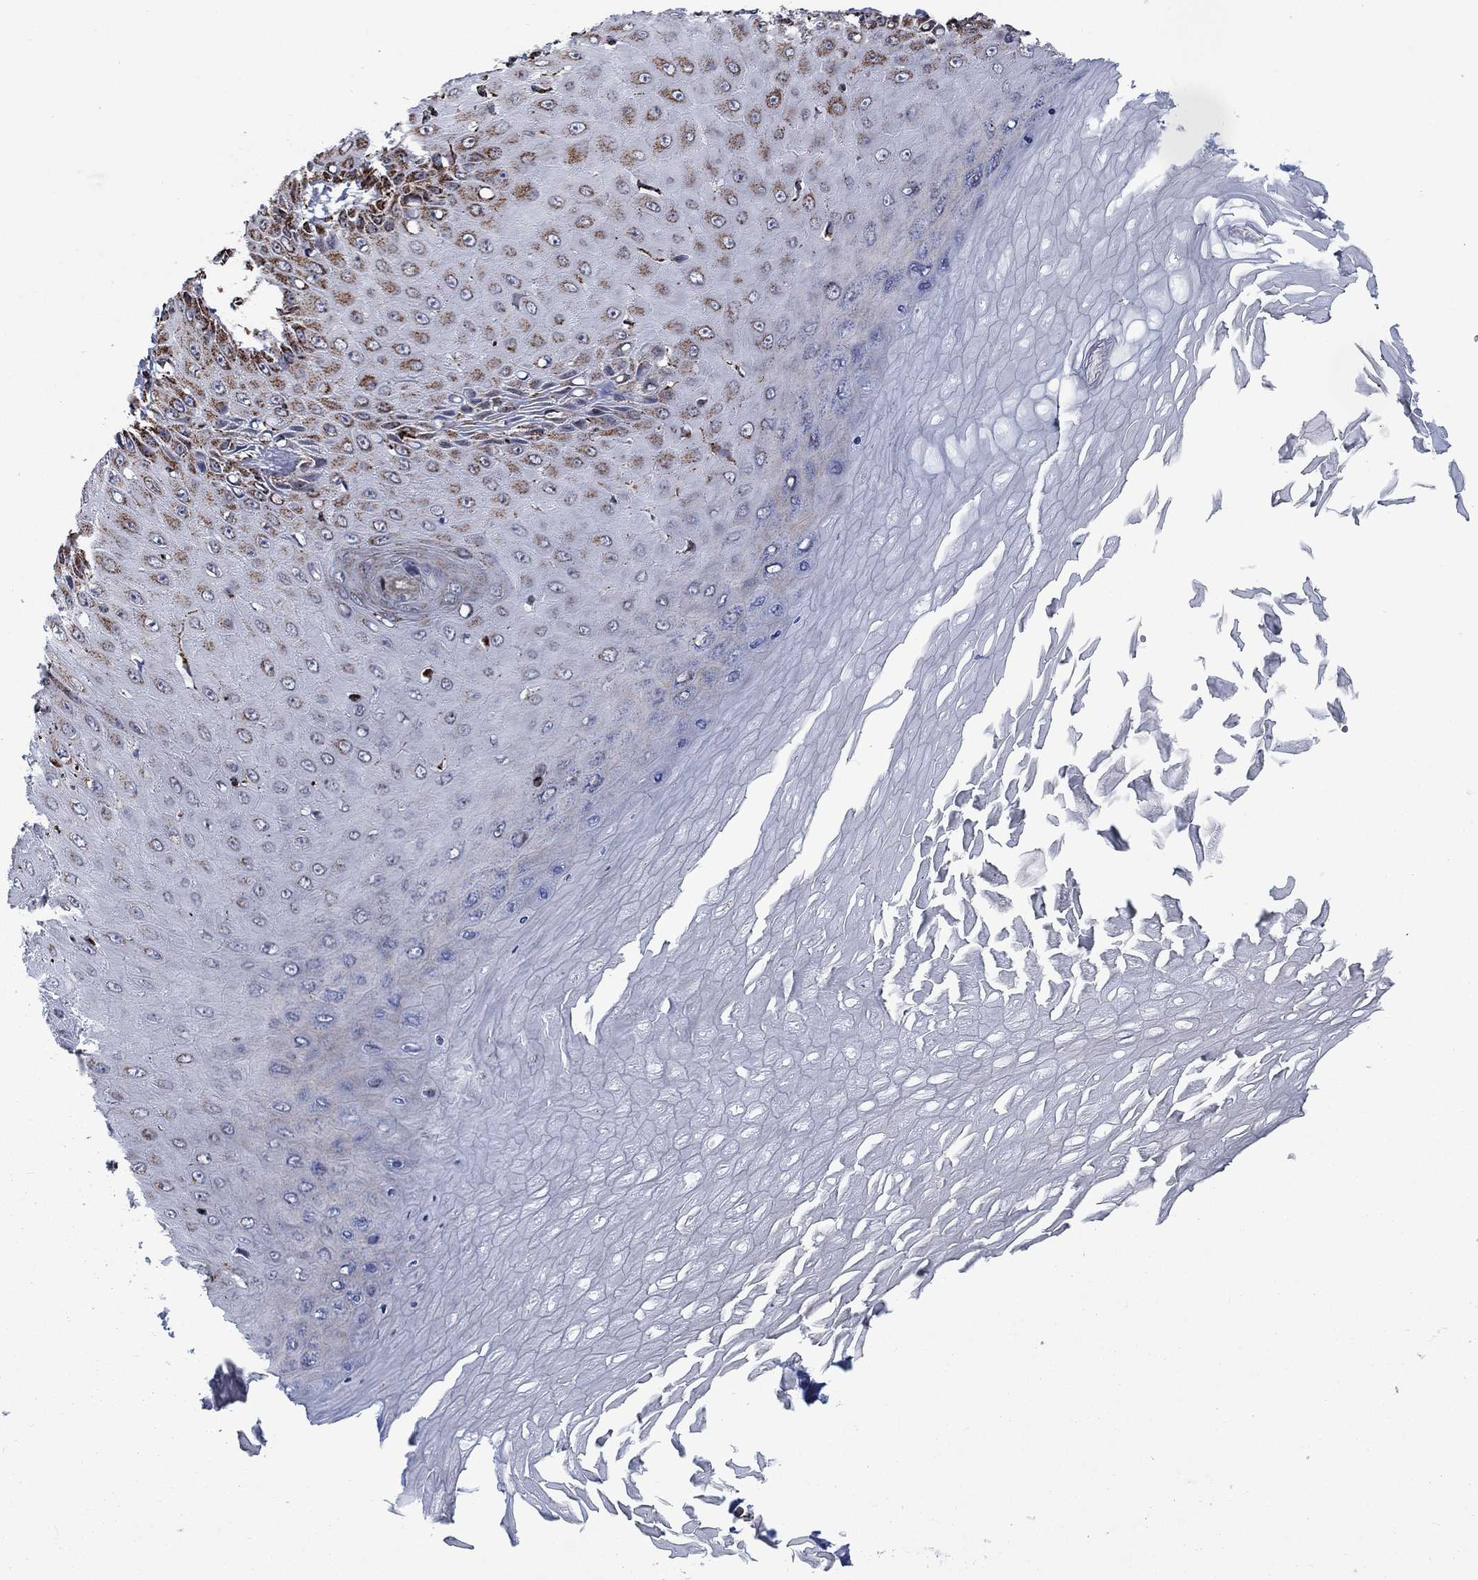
{"staining": {"intensity": "strong", "quantity": "<25%", "location": "cytoplasmic/membranous"}, "tissue": "skin cancer", "cell_type": "Tumor cells", "image_type": "cancer", "snomed": [{"axis": "morphology", "description": "Inflammation, NOS"}, {"axis": "morphology", "description": "Squamous cell carcinoma, NOS"}, {"axis": "topography", "description": "Skin"}], "caption": "This is an image of IHC staining of squamous cell carcinoma (skin), which shows strong expression in the cytoplasmic/membranous of tumor cells.", "gene": "MOAP1", "patient": {"sex": "male", "age": 70}}